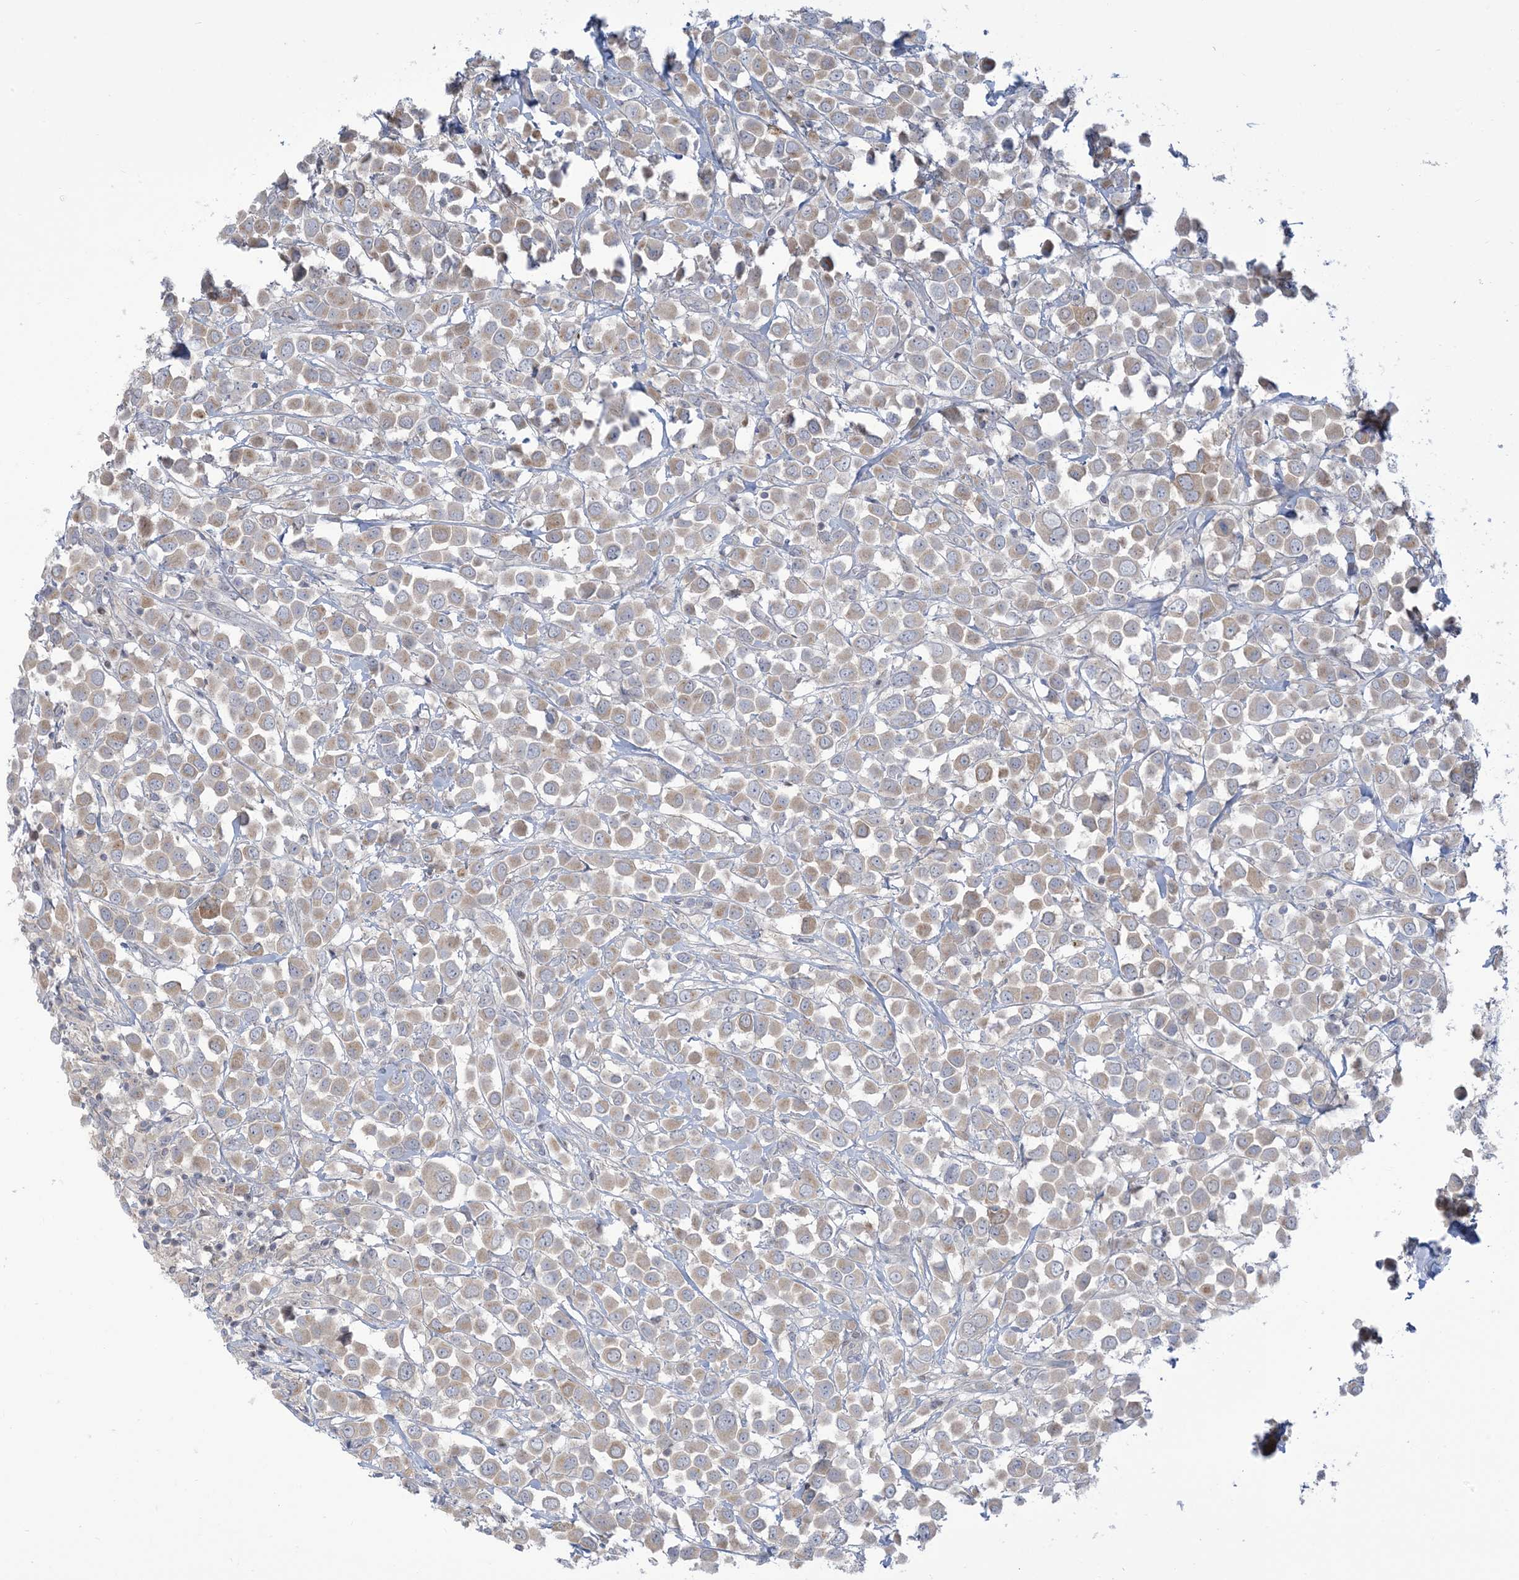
{"staining": {"intensity": "weak", "quantity": "25%-75%", "location": "cytoplasmic/membranous"}, "tissue": "breast cancer", "cell_type": "Tumor cells", "image_type": "cancer", "snomed": [{"axis": "morphology", "description": "Duct carcinoma"}, {"axis": "topography", "description": "Breast"}], "caption": "Immunohistochemical staining of breast invasive ductal carcinoma exhibits weak cytoplasmic/membranous protein expression in about 25%-75% of tumor cells. (Brightfield microscopy of DAB IHC at high magnification).", "gene": "AFTPH", "patient": {"sex": "female", "age": 61}}